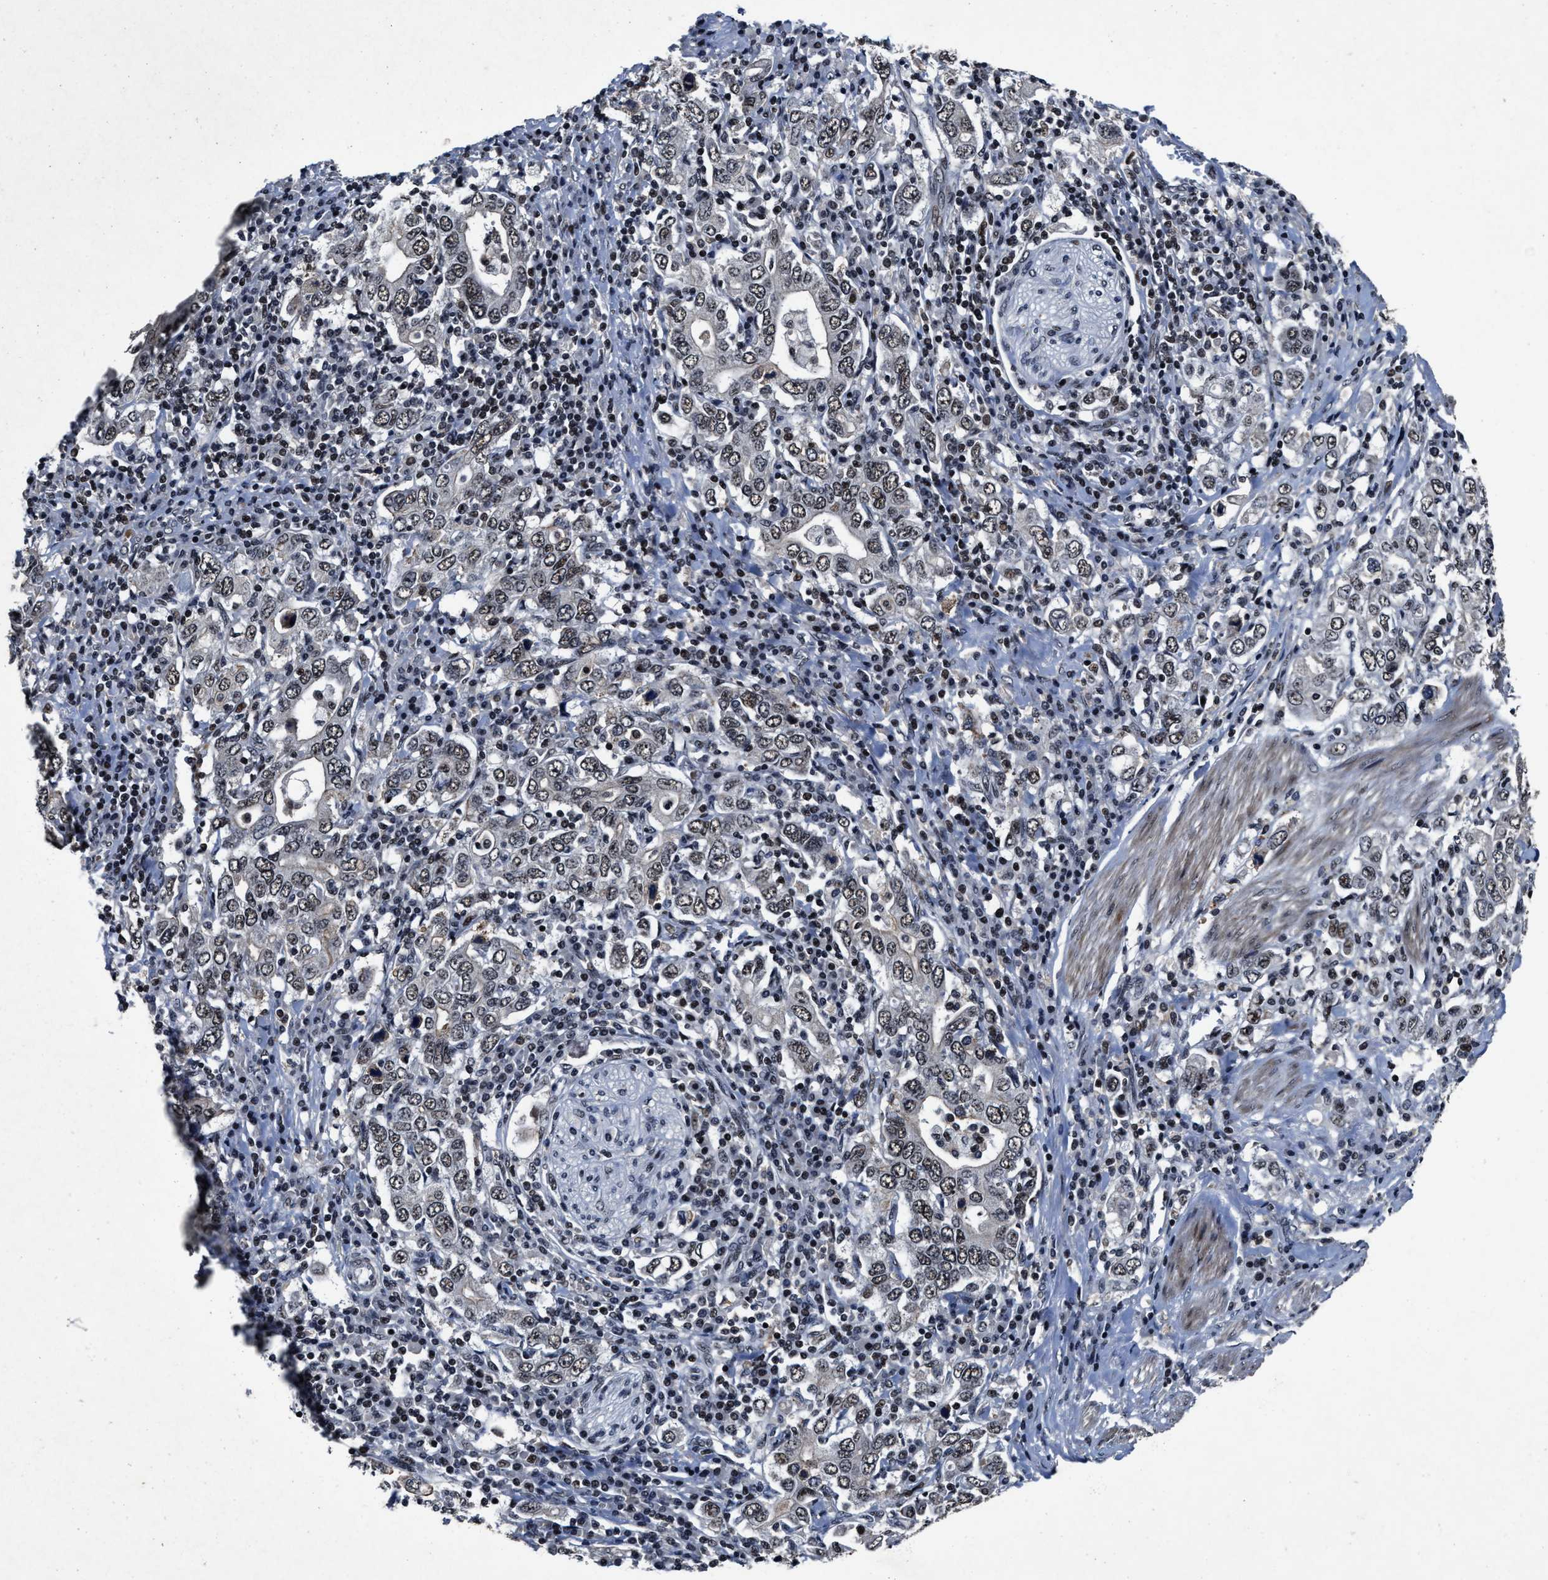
{"staining": {"intensity": "weak", "quantity": ">75%", "location": "nuclear"}, "tissue": "stomach cancer", "cell_type": "Tumor cells", "image_type": "cancer", "snomed": [{"axis": "morphology", "description": "Adenocarcinoma, NOS"}, {"axis": "topography", "description": "Stomach, upper"}], "caption": "Protein staining of stomach adenocarcinoma tissue demonstrates weak nuclear positivity in approximately >75% of tumor cells.", "gene": "ZNF233", "patient": {"sex": "male", "age": 62}}